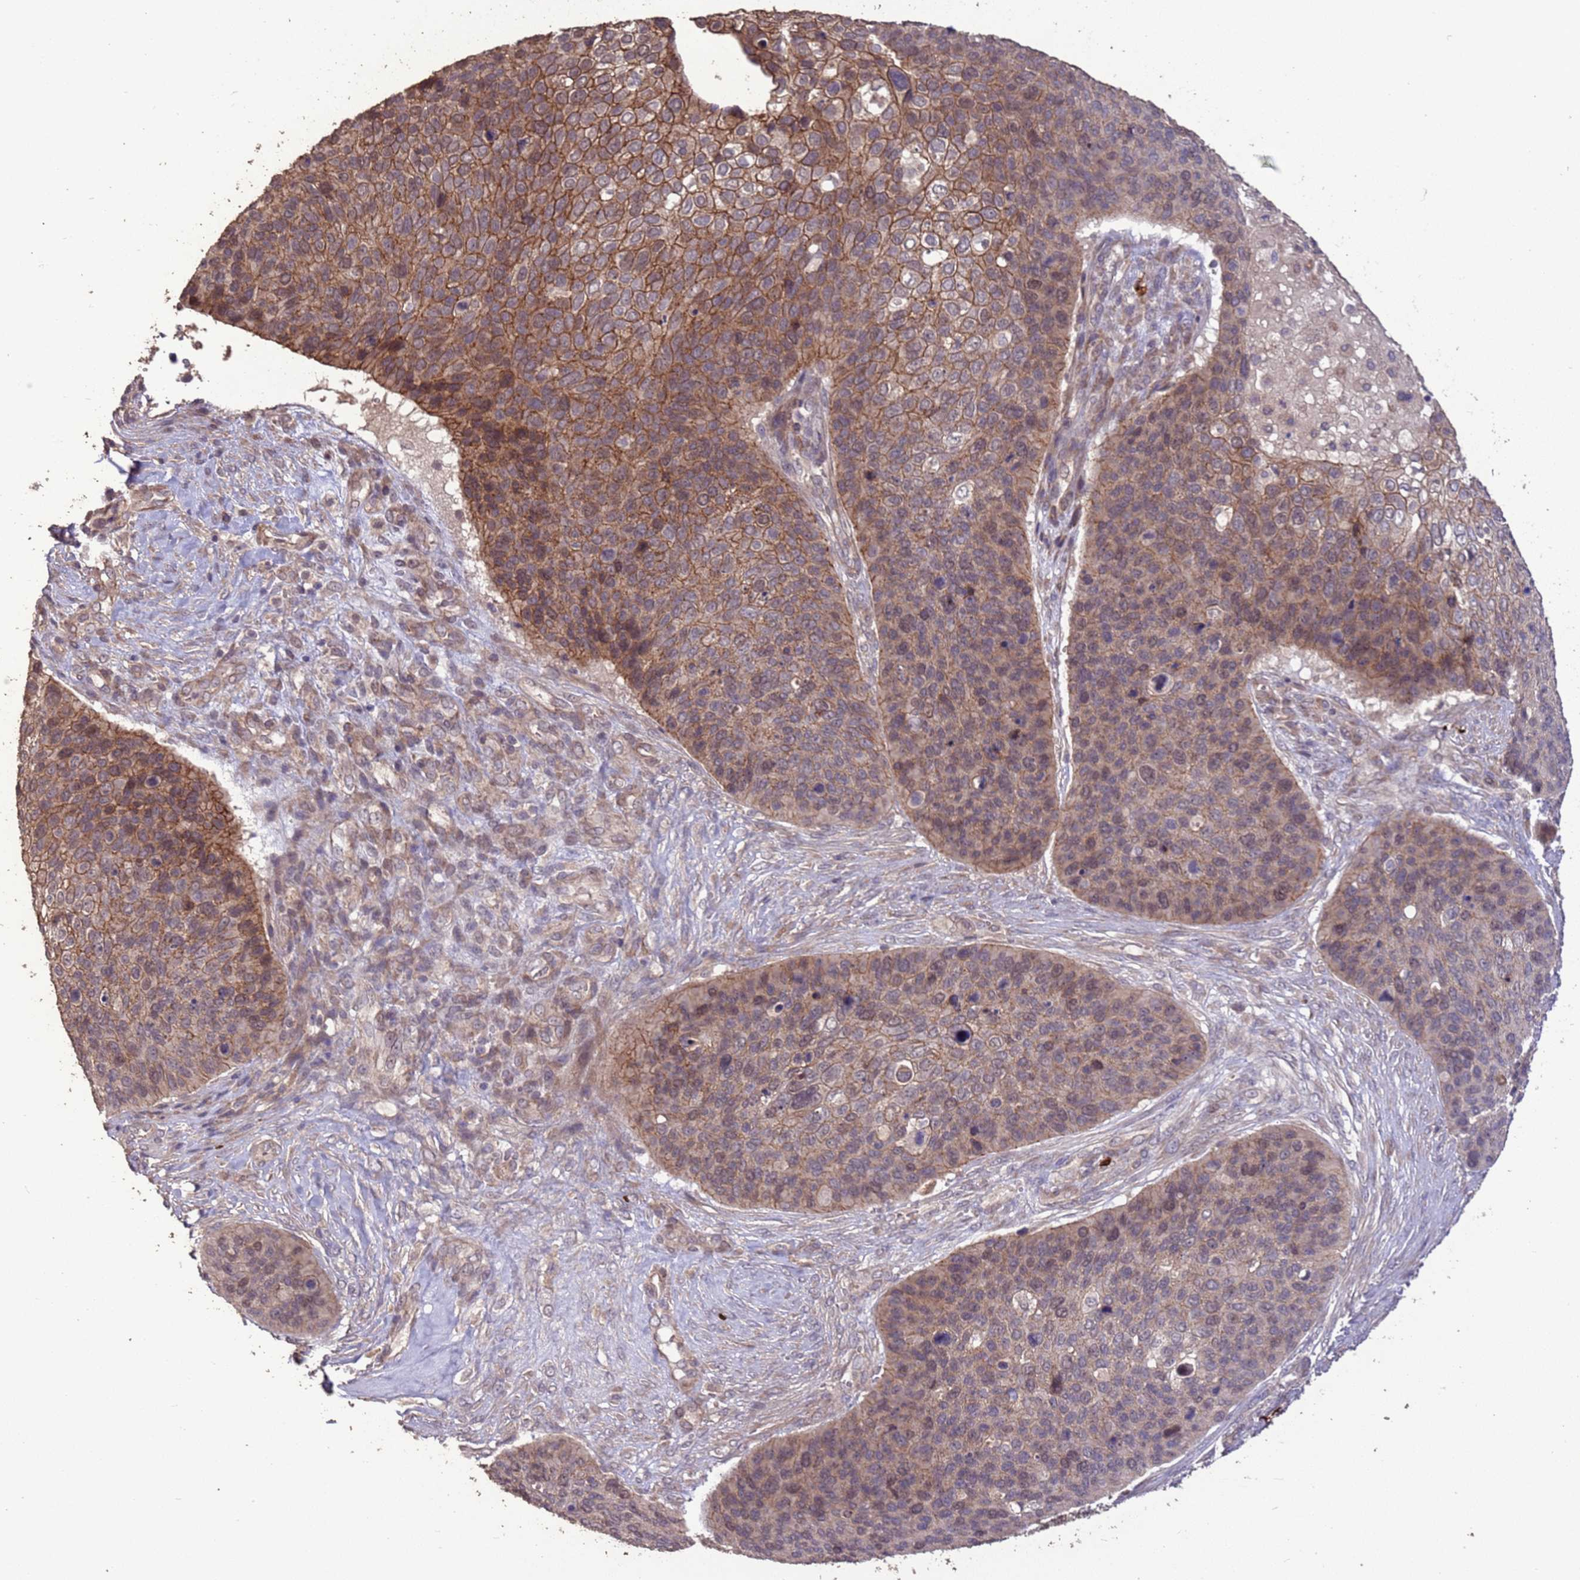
{"staining": {"intensity": "moderate", "quantity": ">75%", "location": "cytoplasmic/membranous"}, "tissue": "skin cancer", "cell_type": "Tumor cells", "image_type": "cancer", "snomed": [{"axis": "morphology", "description": "Basal cell carcinoma"}, {"axis": "topography", "description": "Skin"}], "caption": "Skin cancer stained with a protein marker exhibits moderate staining in tumor cells.", "gene": "SLC9B2", "patient": {"sex": "female", "age": 74}}